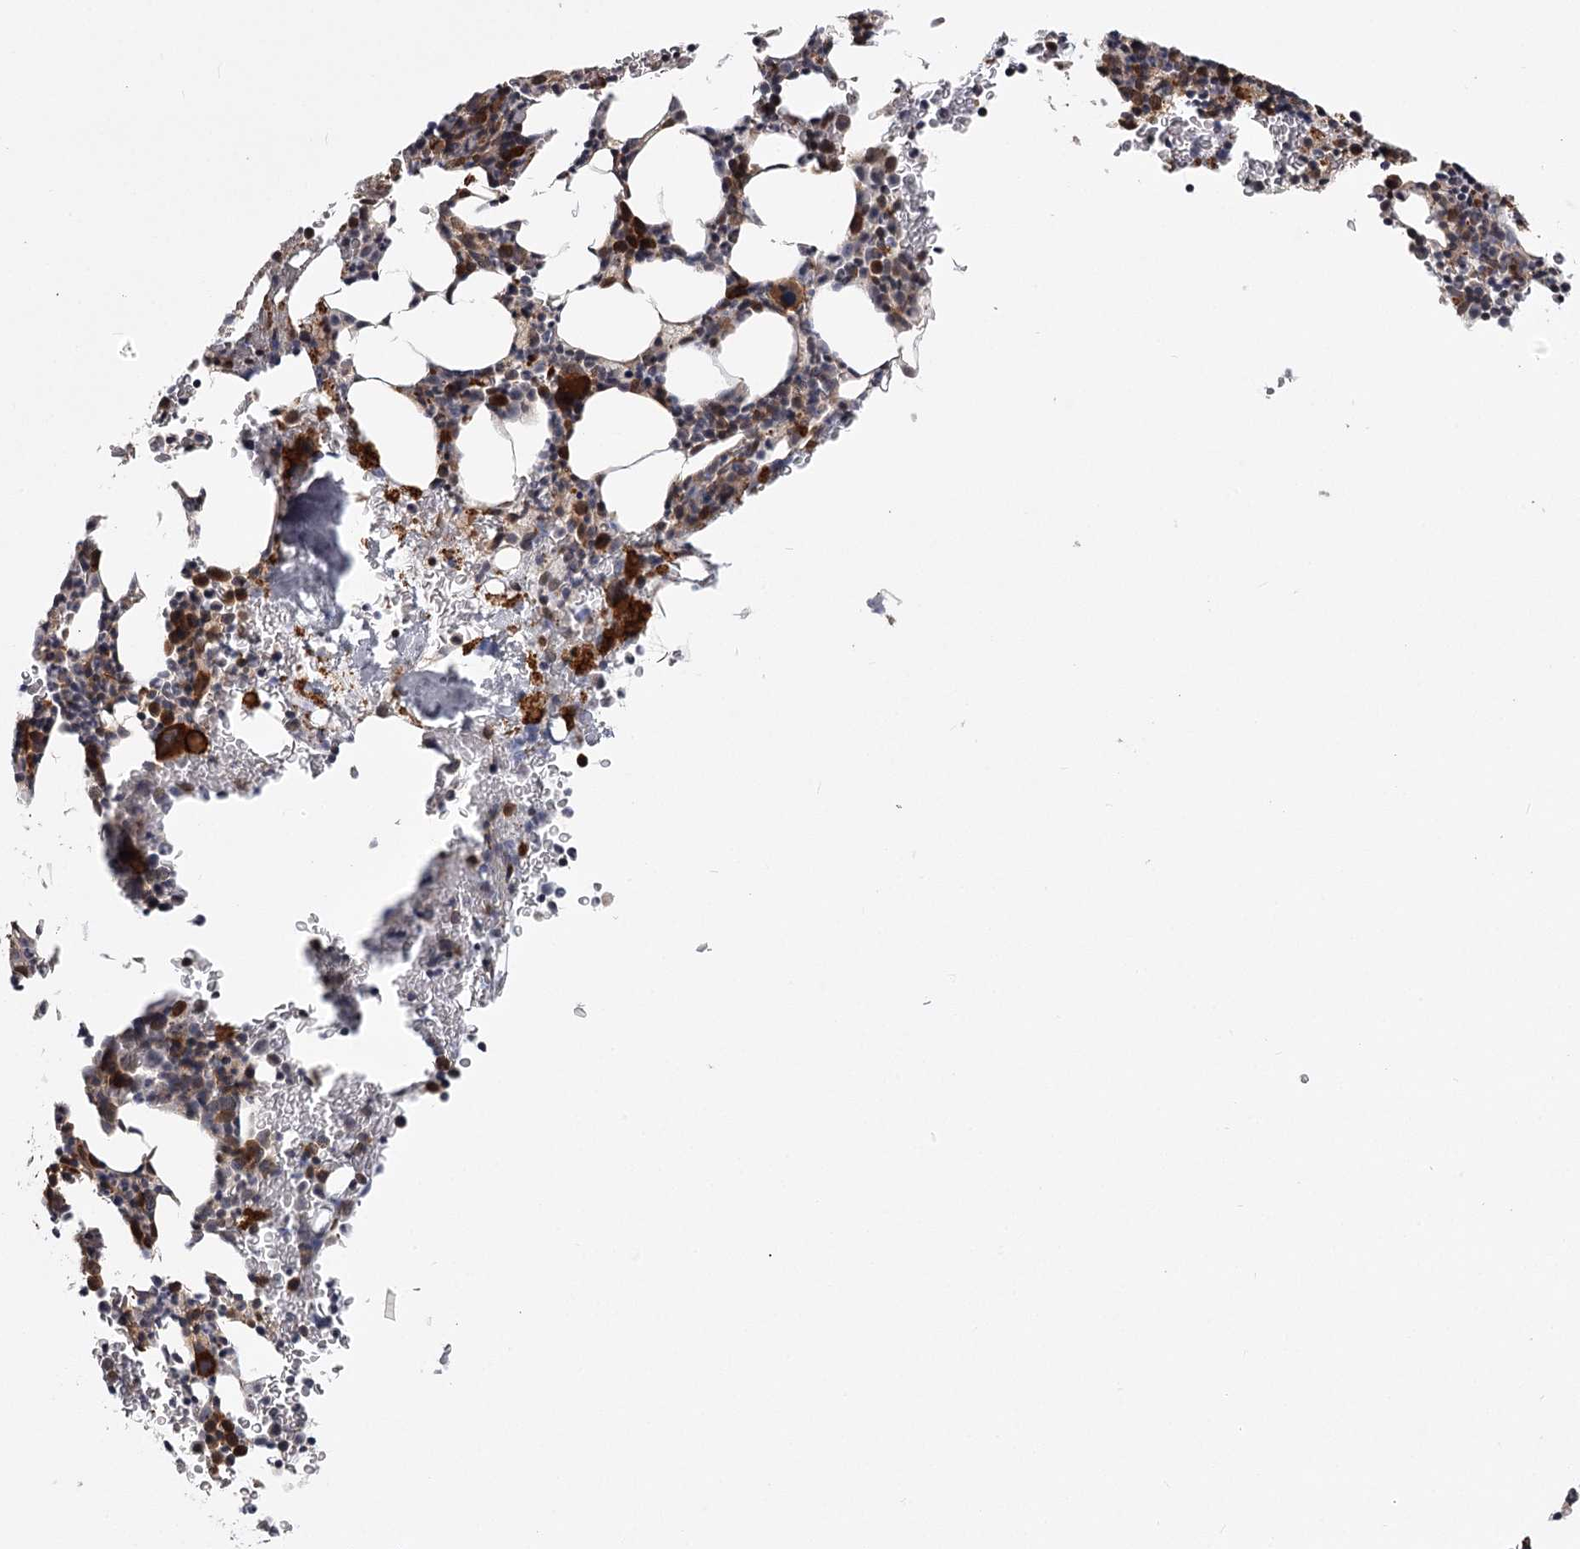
{"staining": {"intensity": "strong", "quantity": "<25%", "location": "cytoplasmic/membranous"}, "tissue": "bone marrow", "cell_type": "Hematopoietic cells", "image_type": "normal", "snomed": [{"axis": "morphology", "description": "Normal tissue, NOS"}, {"axis": "topography", "description": "Bone marrow"}], "caption": "The photomicrograph demonstrates staining of unremarkable bone marrow, revealing strong cytoplasmic/membranous protein positivity (brown color) within hematopoietic cells.", "gene": "CCNG2", "patient": {"sex": "male", "age": 79}}